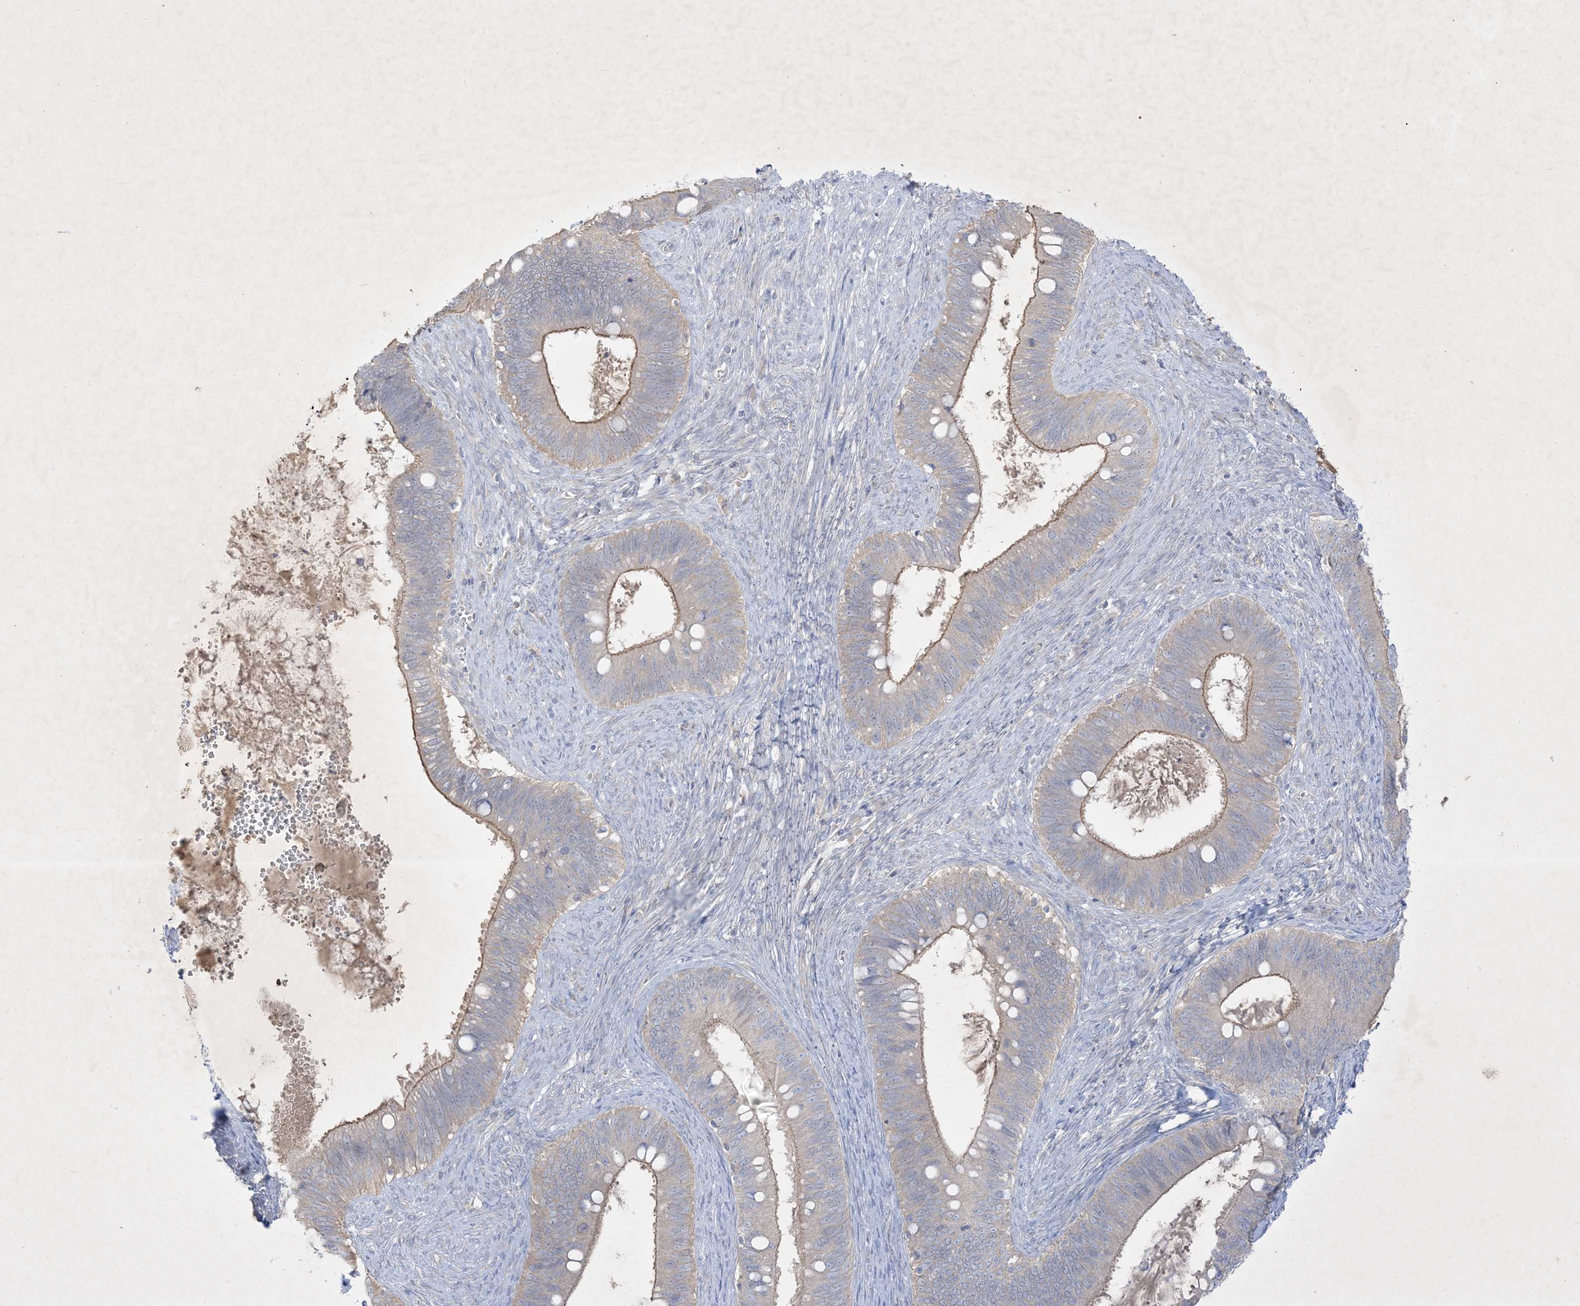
{"staining": {"intensity": "weak", "quantity": "25%-75%", "location": "cytoplasmic/membranous"}, "tissue": "cervical cancer", "cell_type": "Tumor cells", "image_type": "cancer", "snomed": [{"axis": "morphology", "description": "Adenocarcinoma, NOS"}, {"axis": "topography", "description": "Cervix"}], "caption": "A low amount of weak cytoplasmic/membranous expression is present in approximately 25%-75% of tumor cells in cervical cancer tissue. (DAB = brown stain, brightfield microscopy at high magnification).", "gene": "PLEKHA3", "patient": {"sex": "female", "age": 42}}